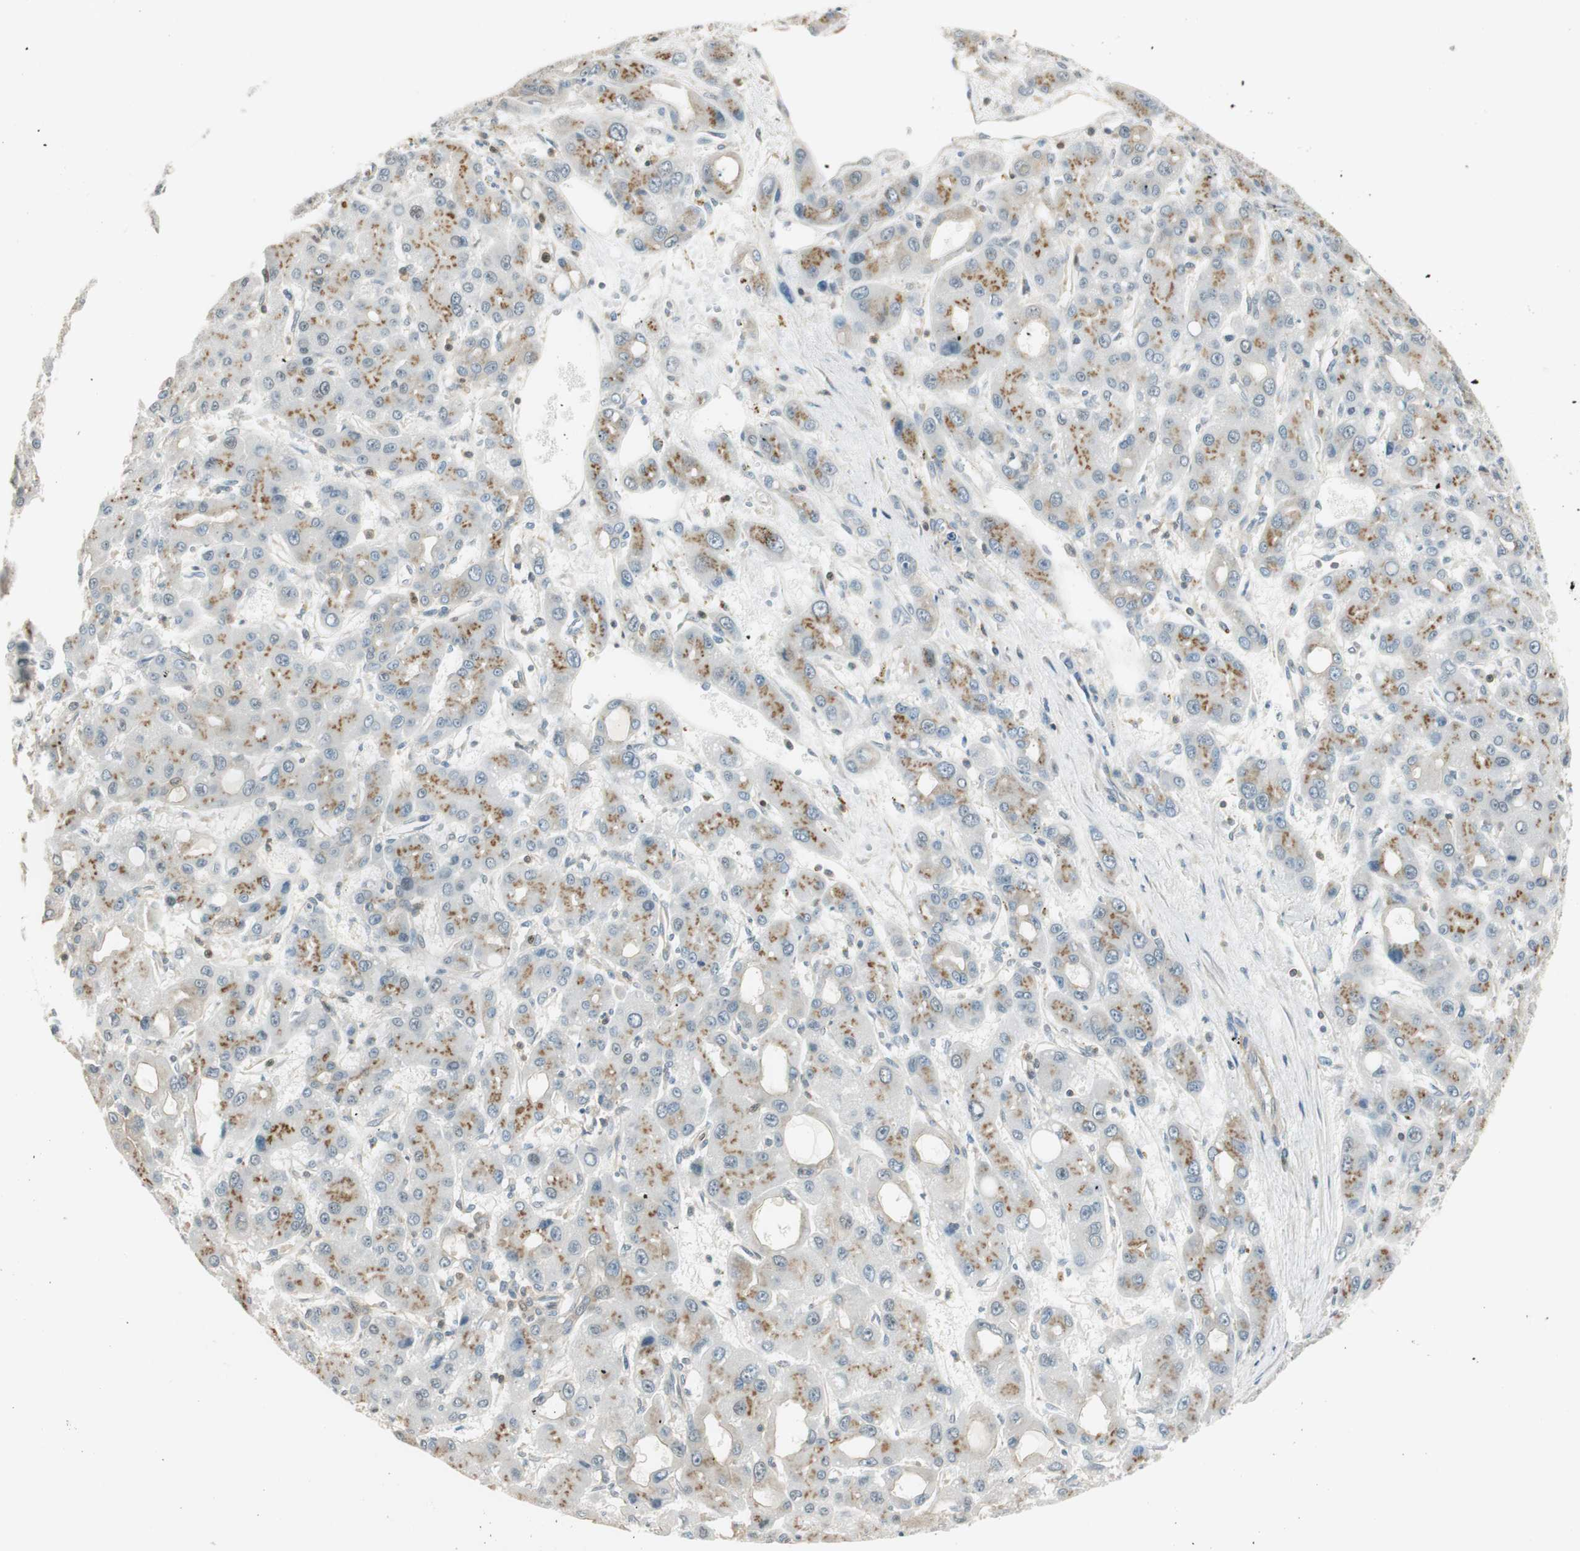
{"staining": {"intensity": "moderate", "quantity": "25%-75%", "location": "cytoplasmic/membranous"}, "tissue": "liver cancer", "cell_type": "Tumor cells", "image_type": "cancer", "snomed": [{"axis": "morphology", "description": "Carcinoma, Hepatocellular, NOS"}, {"axis": "topography", "description": "Liver"}], "caption": "Tumor cells show medium levels of moderate cytoplasmic/membranous positivity in about 25%-75% of cells in liver hepatocellular carcinoma.", "gene": "PI4K2B", "patient": {"sex": "male", "age": 55}}